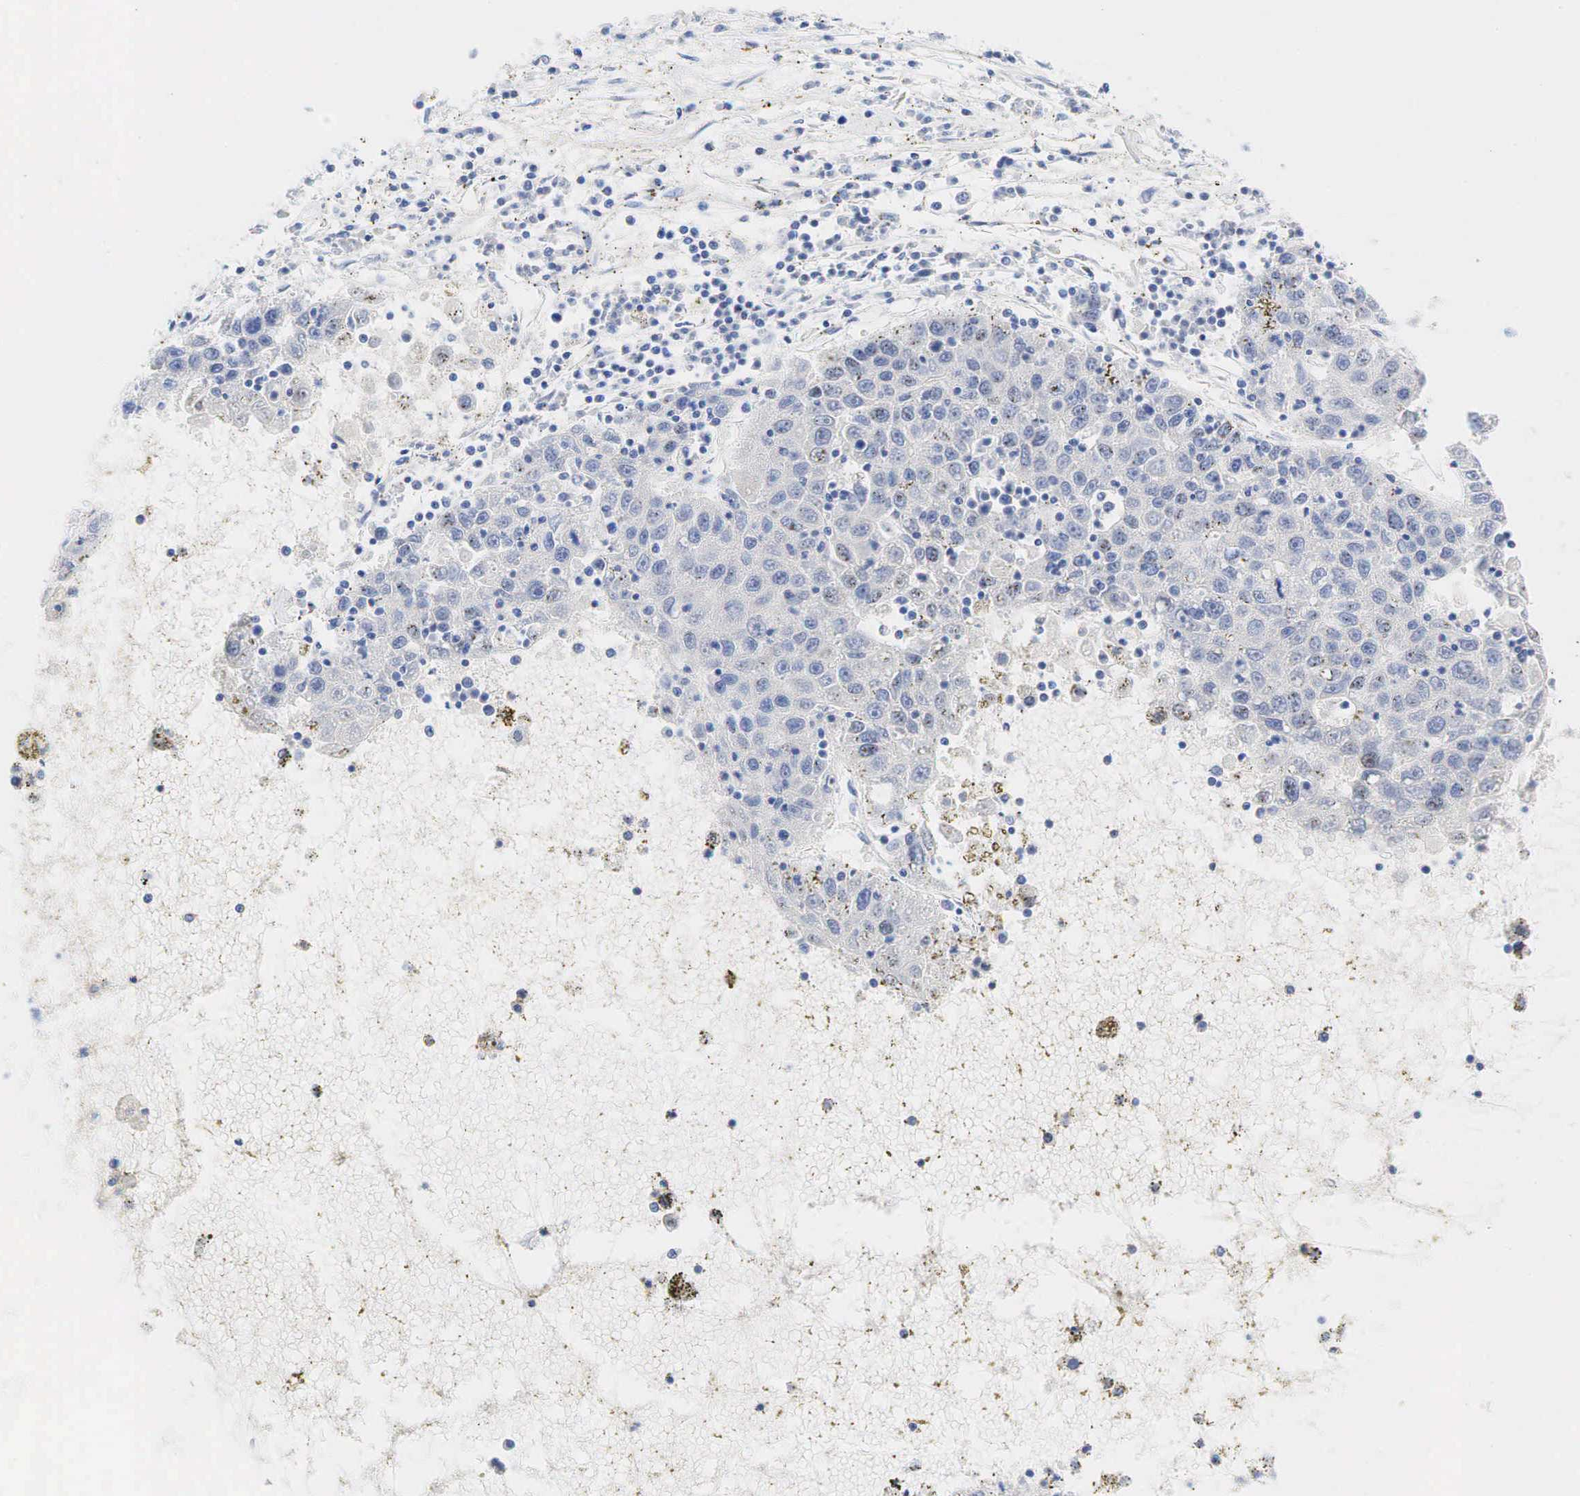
{"staining": {"intensity": "moderate", "quantity": "<25%", "location": "cytoplasmic/membranous"}, "tissue": "liver cancer", "cell_type": "Tumor cells", "image_type": "cancer", "snomed": [{"axis": "morphology", "description": "Carcinoma, Hepatocellular, NOS"}, {"axis": "topography", "description": "Liver"}], "caption": "Immunohistochemistry of liver hepatocellular carcinoma displays low levels of moderate cytoplasmic/membranous expression in about <25% of tumor cells.", "gene": "AR", "patient": {"sex": "male", "age": 49}}